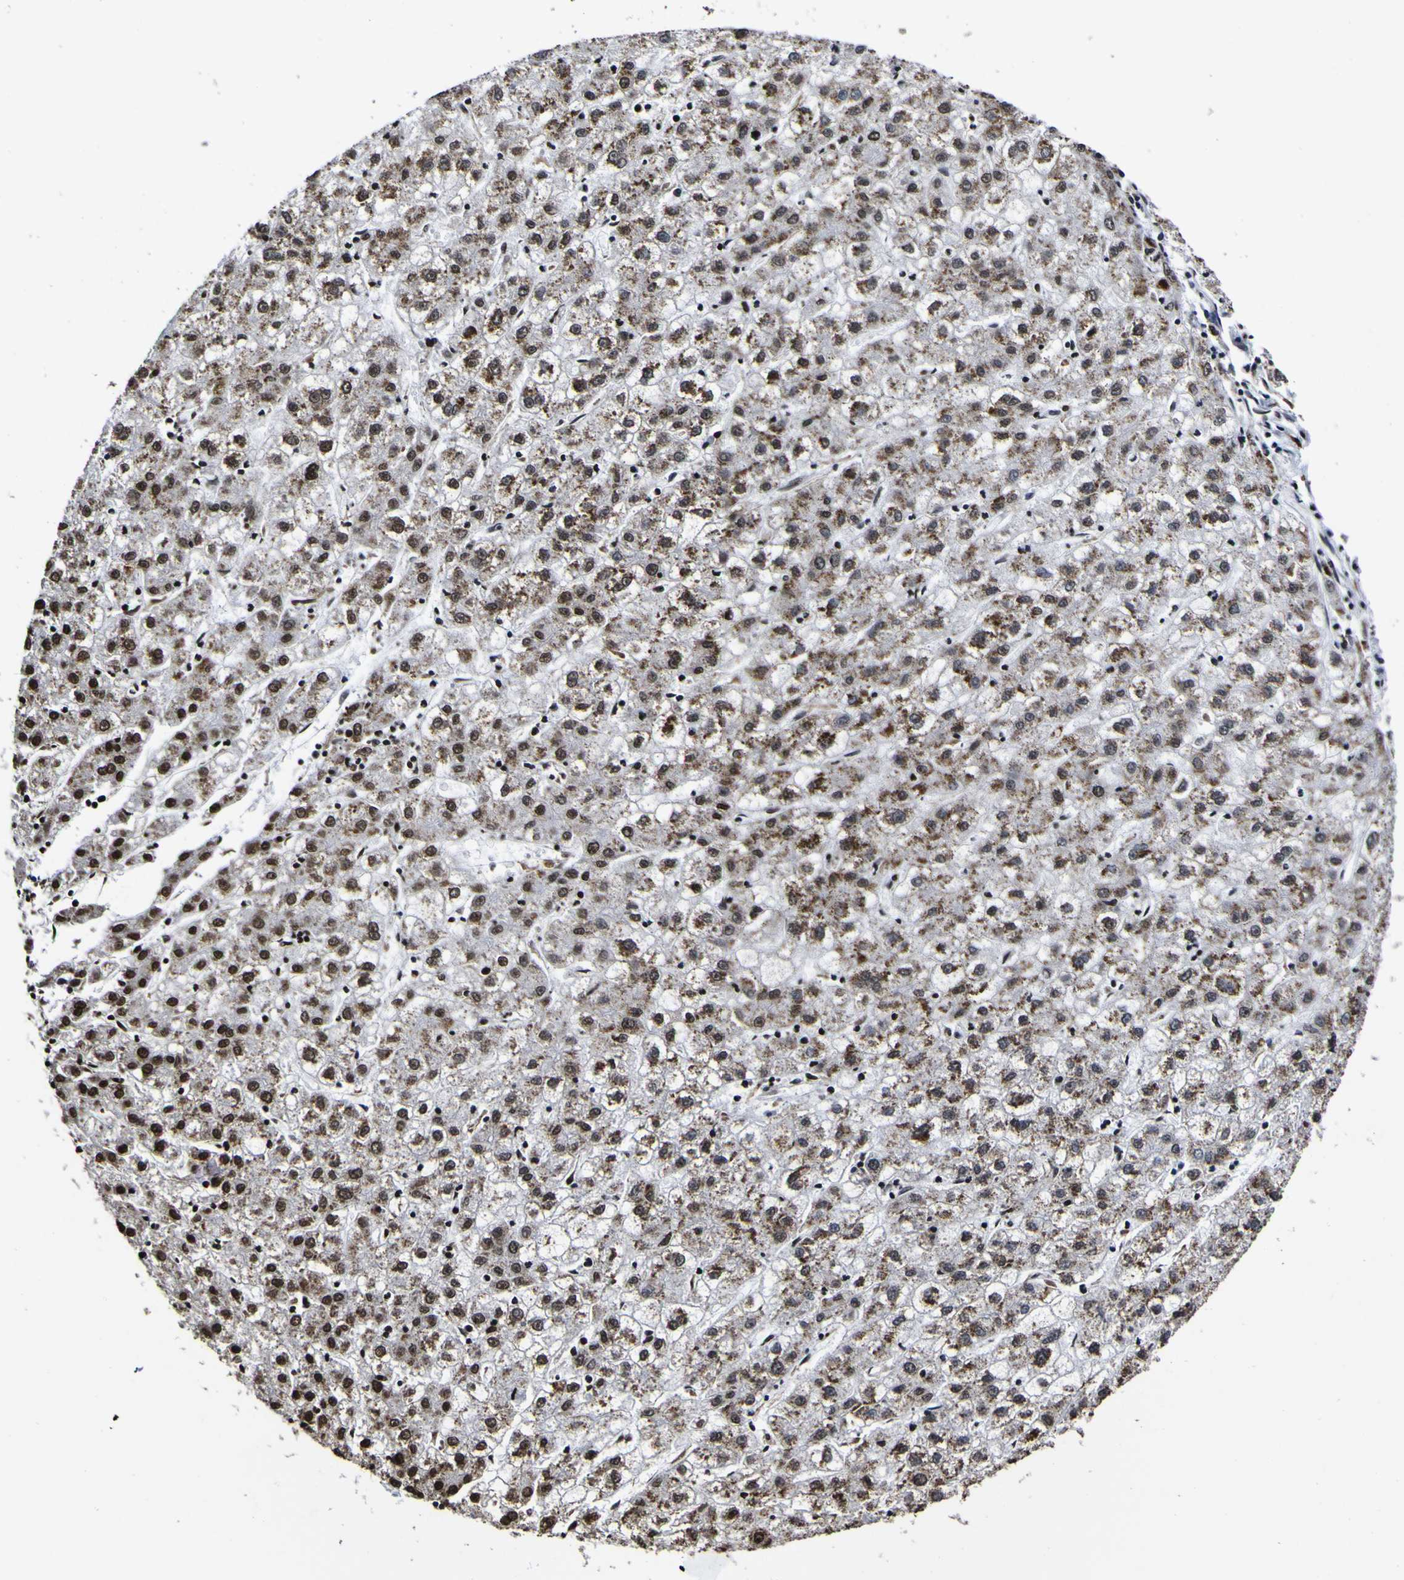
{"staining": {"intensity": "strong", "quantity": "<25%", "location": "cytoplasmic/membranous,nuclear"}, "tissue": "liver cancer", "cell_type": "Tumor cells", "image_type": "cancer", "snomed": [{"axis": "morphology", "description": "Carcinoma, Hepatocellular, NOS"}, {"axis": "topography", "description": "Liver"}], "caption": "IHC photomicrograph of human liver hepatocellular carcinoma stained for a protein (brown), which exhibits medium levels of strong cytoplasmic/membranous and nuclear expression in approximately <25% of tumor cells.", "gene": "PIAS1", "patient": {"sex": "male", "age": 72}}